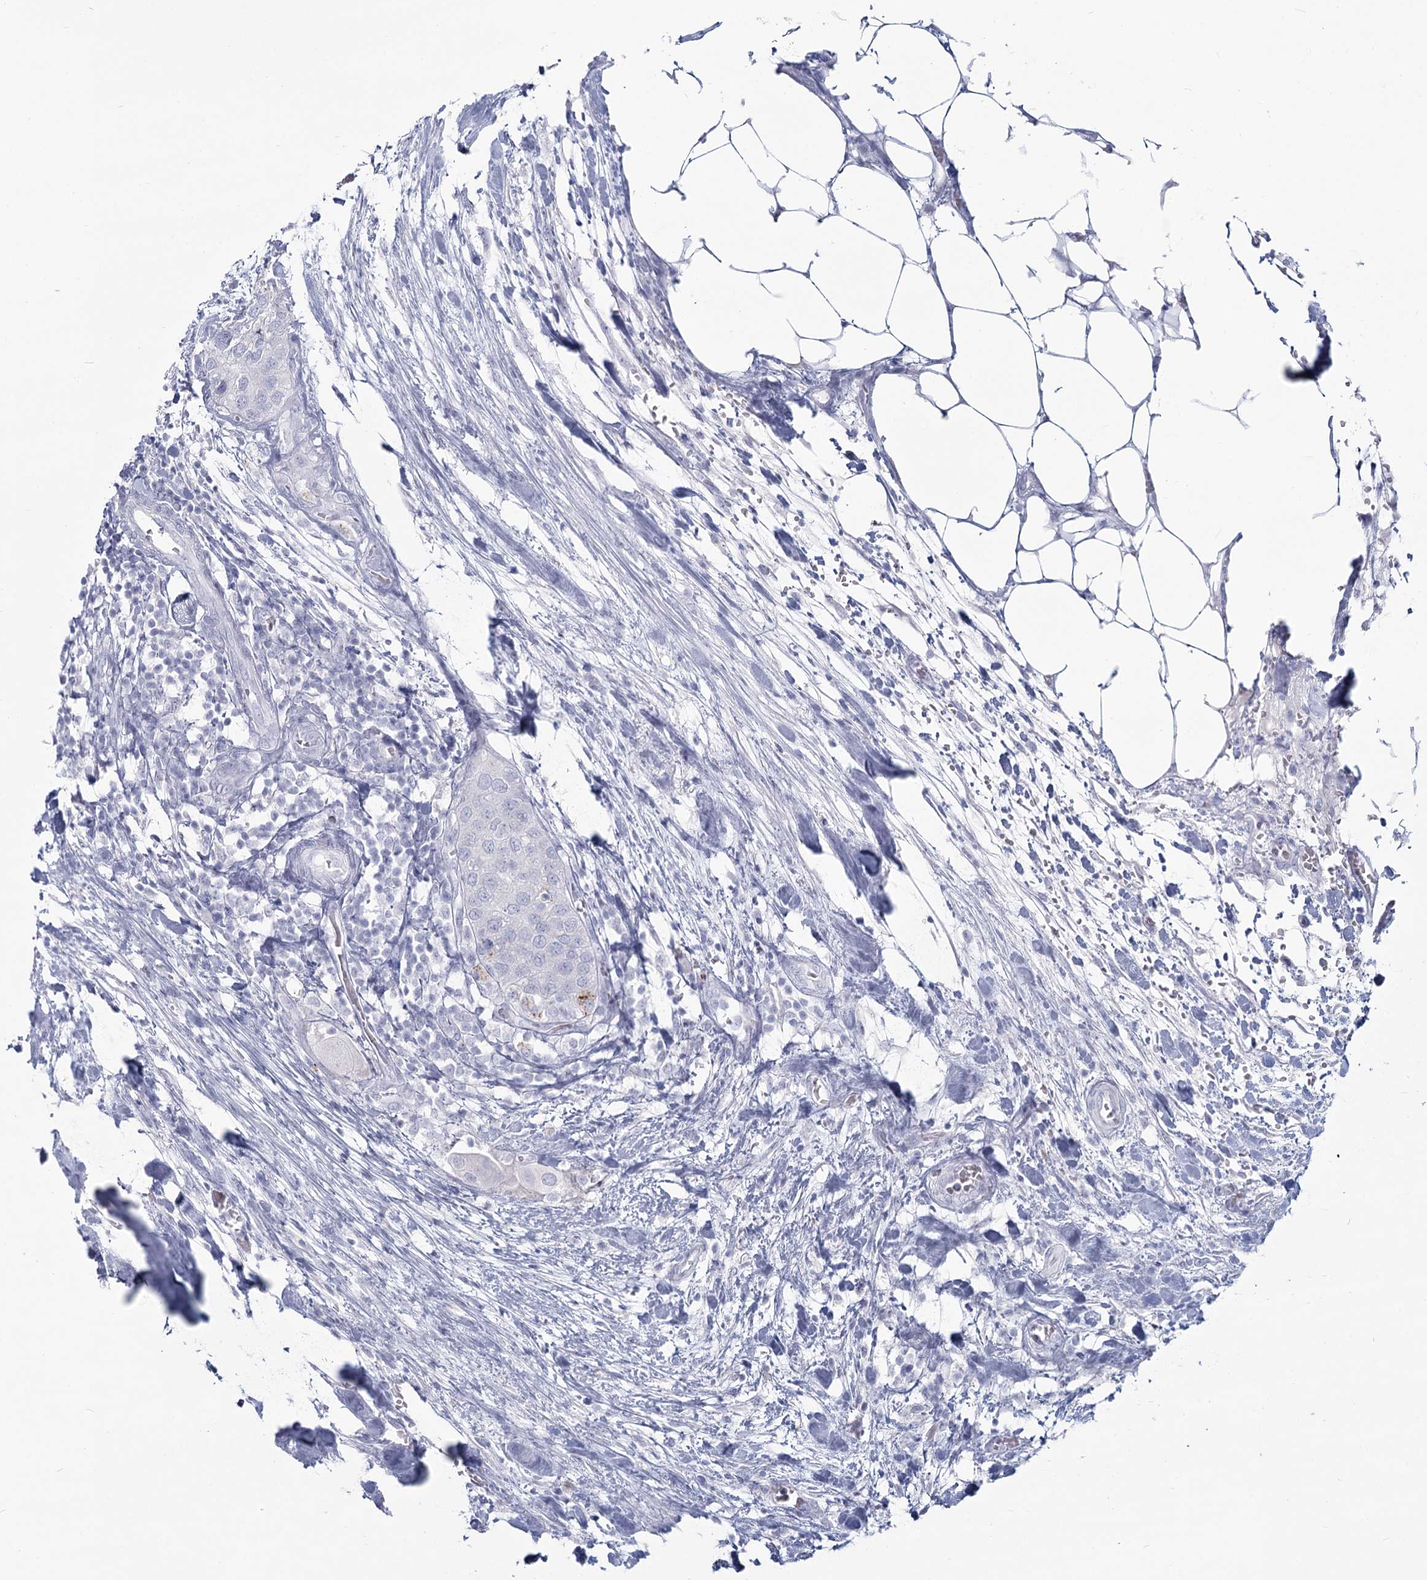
{"staining": {"intensity": "negative", "quantity": "none", "location": "none"}, "tissue": "urothelial cancer", "cell_type": "Tumor cells", "image_type": "cancer", "snomed": [{"axis": "morphology", "description": "Urothelial carcinoma, High grade"}, {"axis": "topography", "description": "Urinary bladder"}], "caption": "Tumor cells are negative for brown protein staining in high-grade urothelial carcinoma.", "gene": "SLC6A19", "patient": {"sex": "male", "age": 64}}